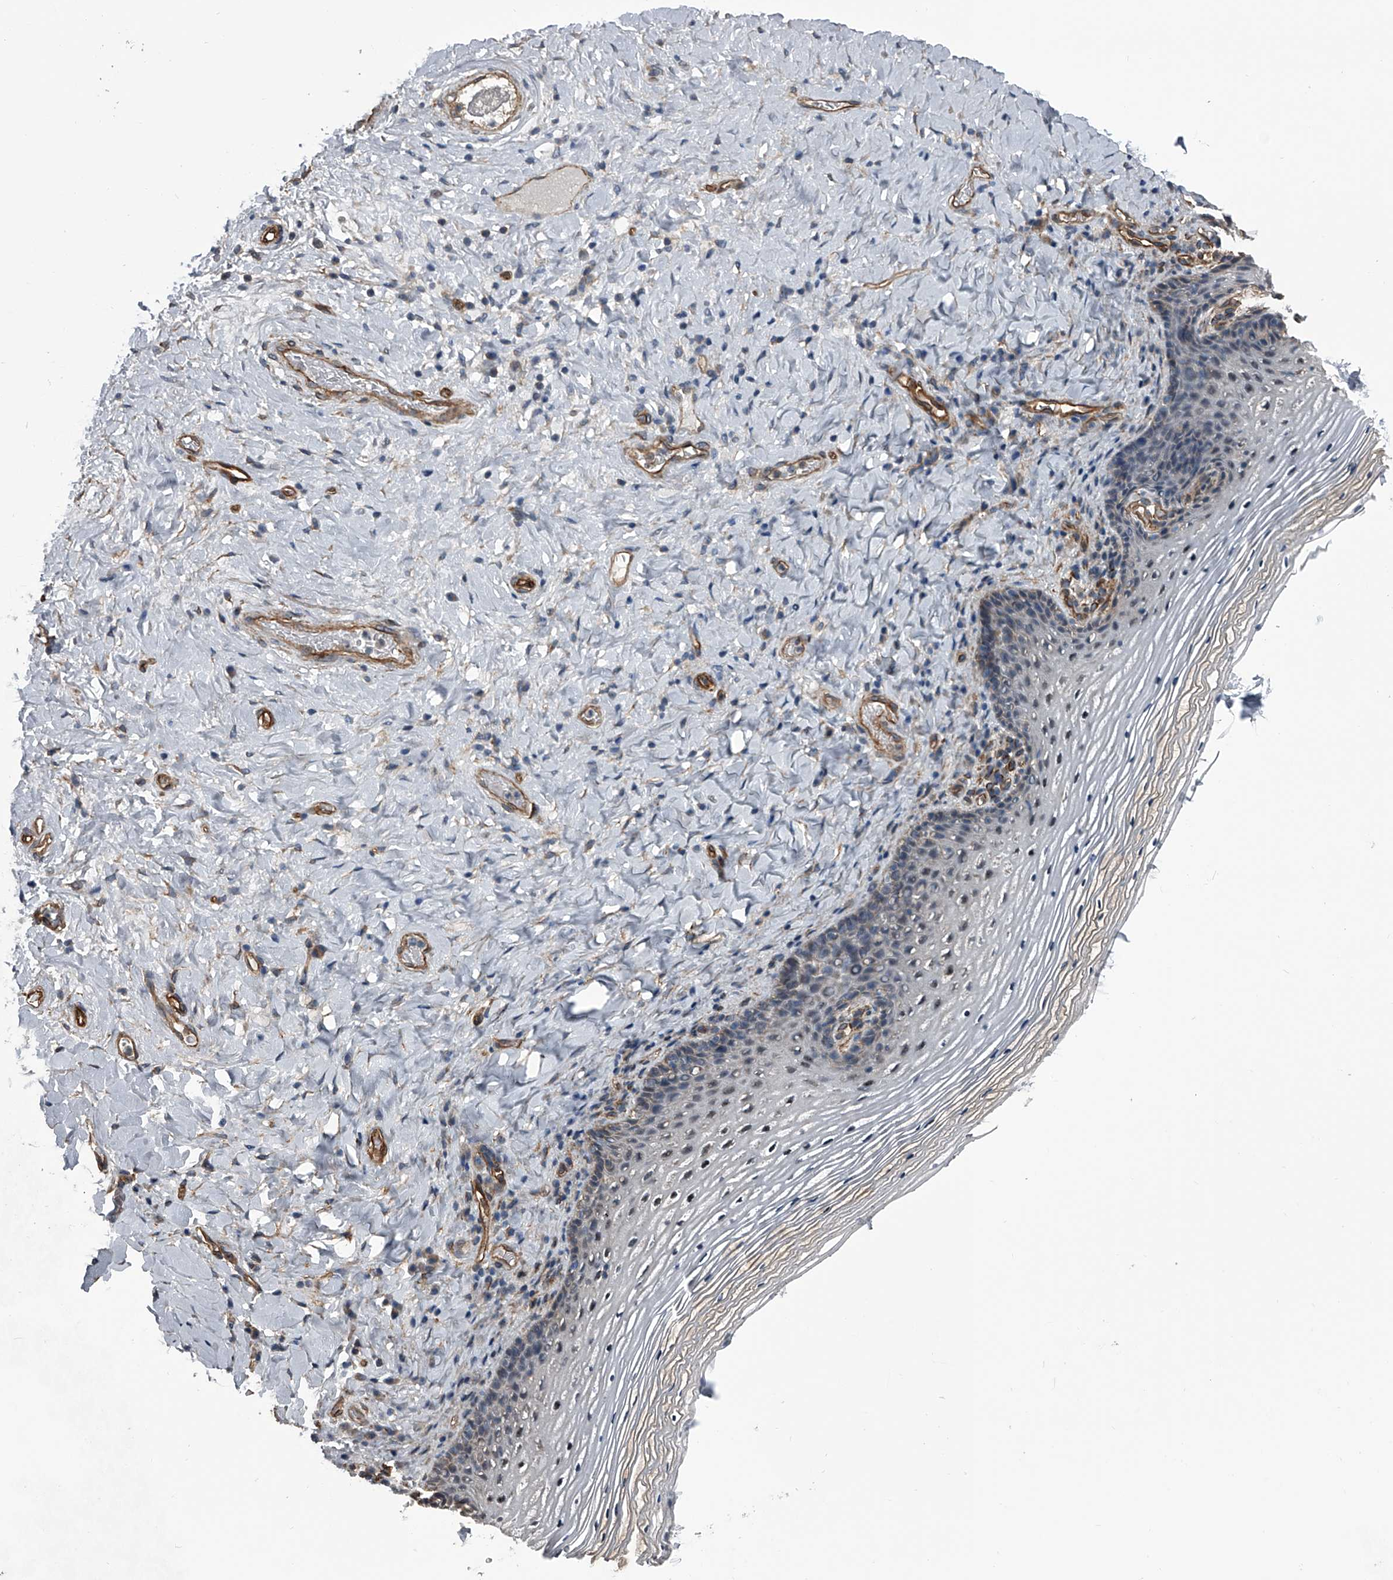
{"staining": {"intensity": "weak", "quantity": "<25%", "location": "cytoplasmic/membranous"}, "tissue": "vagina", "cell_type": "Squamous epithelial cells", "image_type": "normal", "snomed": [{"axis": "morphology", "description": "Normal tissue, NOS"}, {"axis": "topography", "description": "Vagina"}], "caption": "Immunohistochemistry (IHC) of normal vagina reveals no staining in squamous epithelial cells. Nuclei are stained in blue.", "gene": "LDLRAD2", "patient": {"sex": "female", "age": 60}}